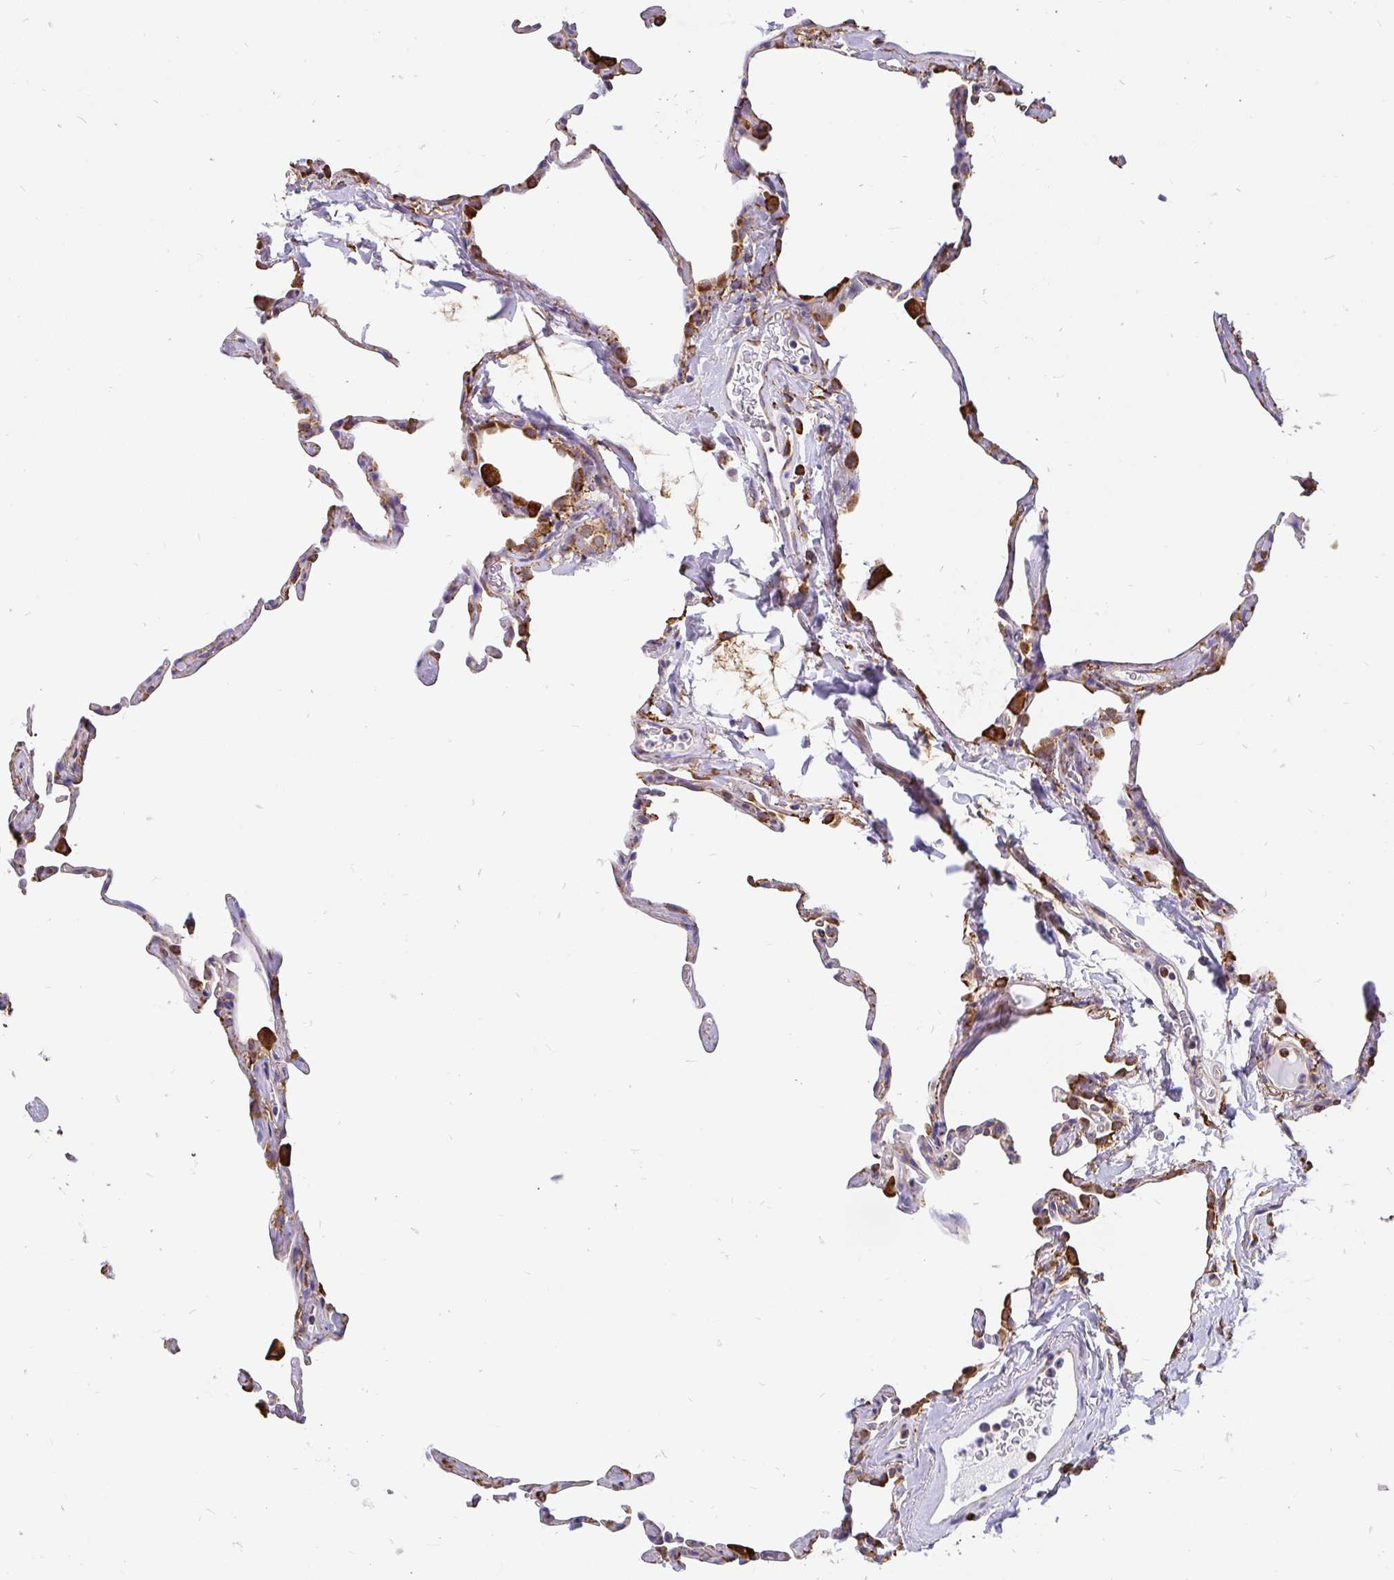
{"staining": {"intensity": "strong", "quantity": "<25%", "location": "cytoplasmic/membranous"}, "tissue": "lung", "cell_type": "Alveolar cells", "image_type": "normal", "snomed": [{"axis": "morphology", "description": "Normal tissue, NOS"}, {"axis": "topography", "description": "Lung"}], "caption": "High-magnification brightfield microscopy of benign lung stained with DAB (brown) and counterstained with hematoxylin (blue). alveolar cells exhibit strong cytoplasmic/membranous staining is identified in about<25% of cells.", "gene": "EML5", "patient": {"sex": "male", "age": 65}}